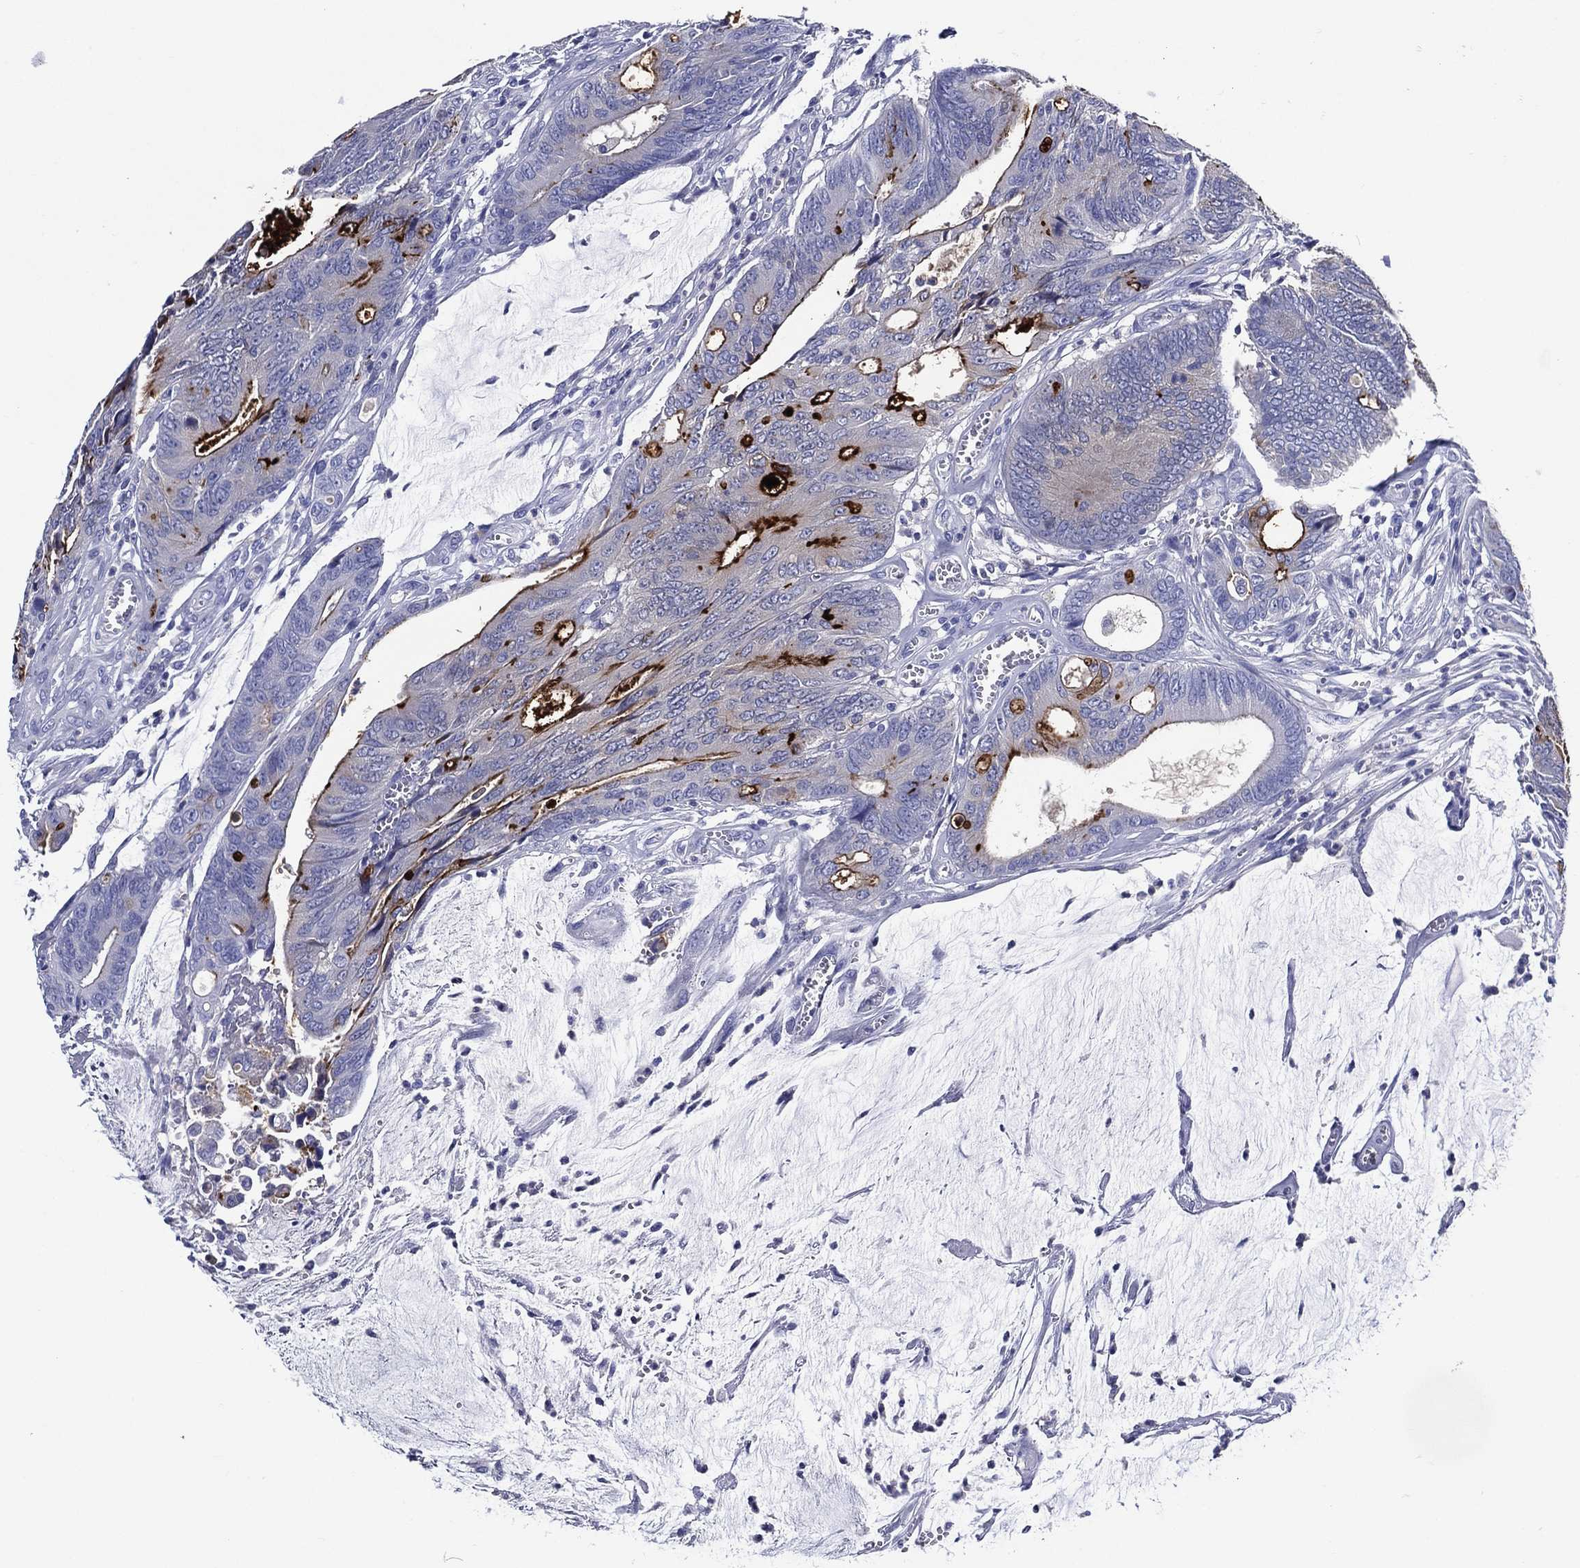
{"staining": {"intensity": "strong", "quantity": "<25%", "location": "cytoplasmic/membranous"}, "tissue": "colorectal cancer", "cell_type": "Tumor cells", "image_type": "cancer", "snomed": [{"axis": "morphology", "description": "Normal tissue, NOS"}, {"axis": "morphology", "description": "Adenocarcinoma, NOS"}, {"axis": "topography", "description": "Colon"}], "caption": "Human colorectal cancer (adenocarcinoma) stained with a protein marker reveals strong staining in tumor cells.", "gene": "ACE2", "patient": {"sex": "male", "age": 65}}